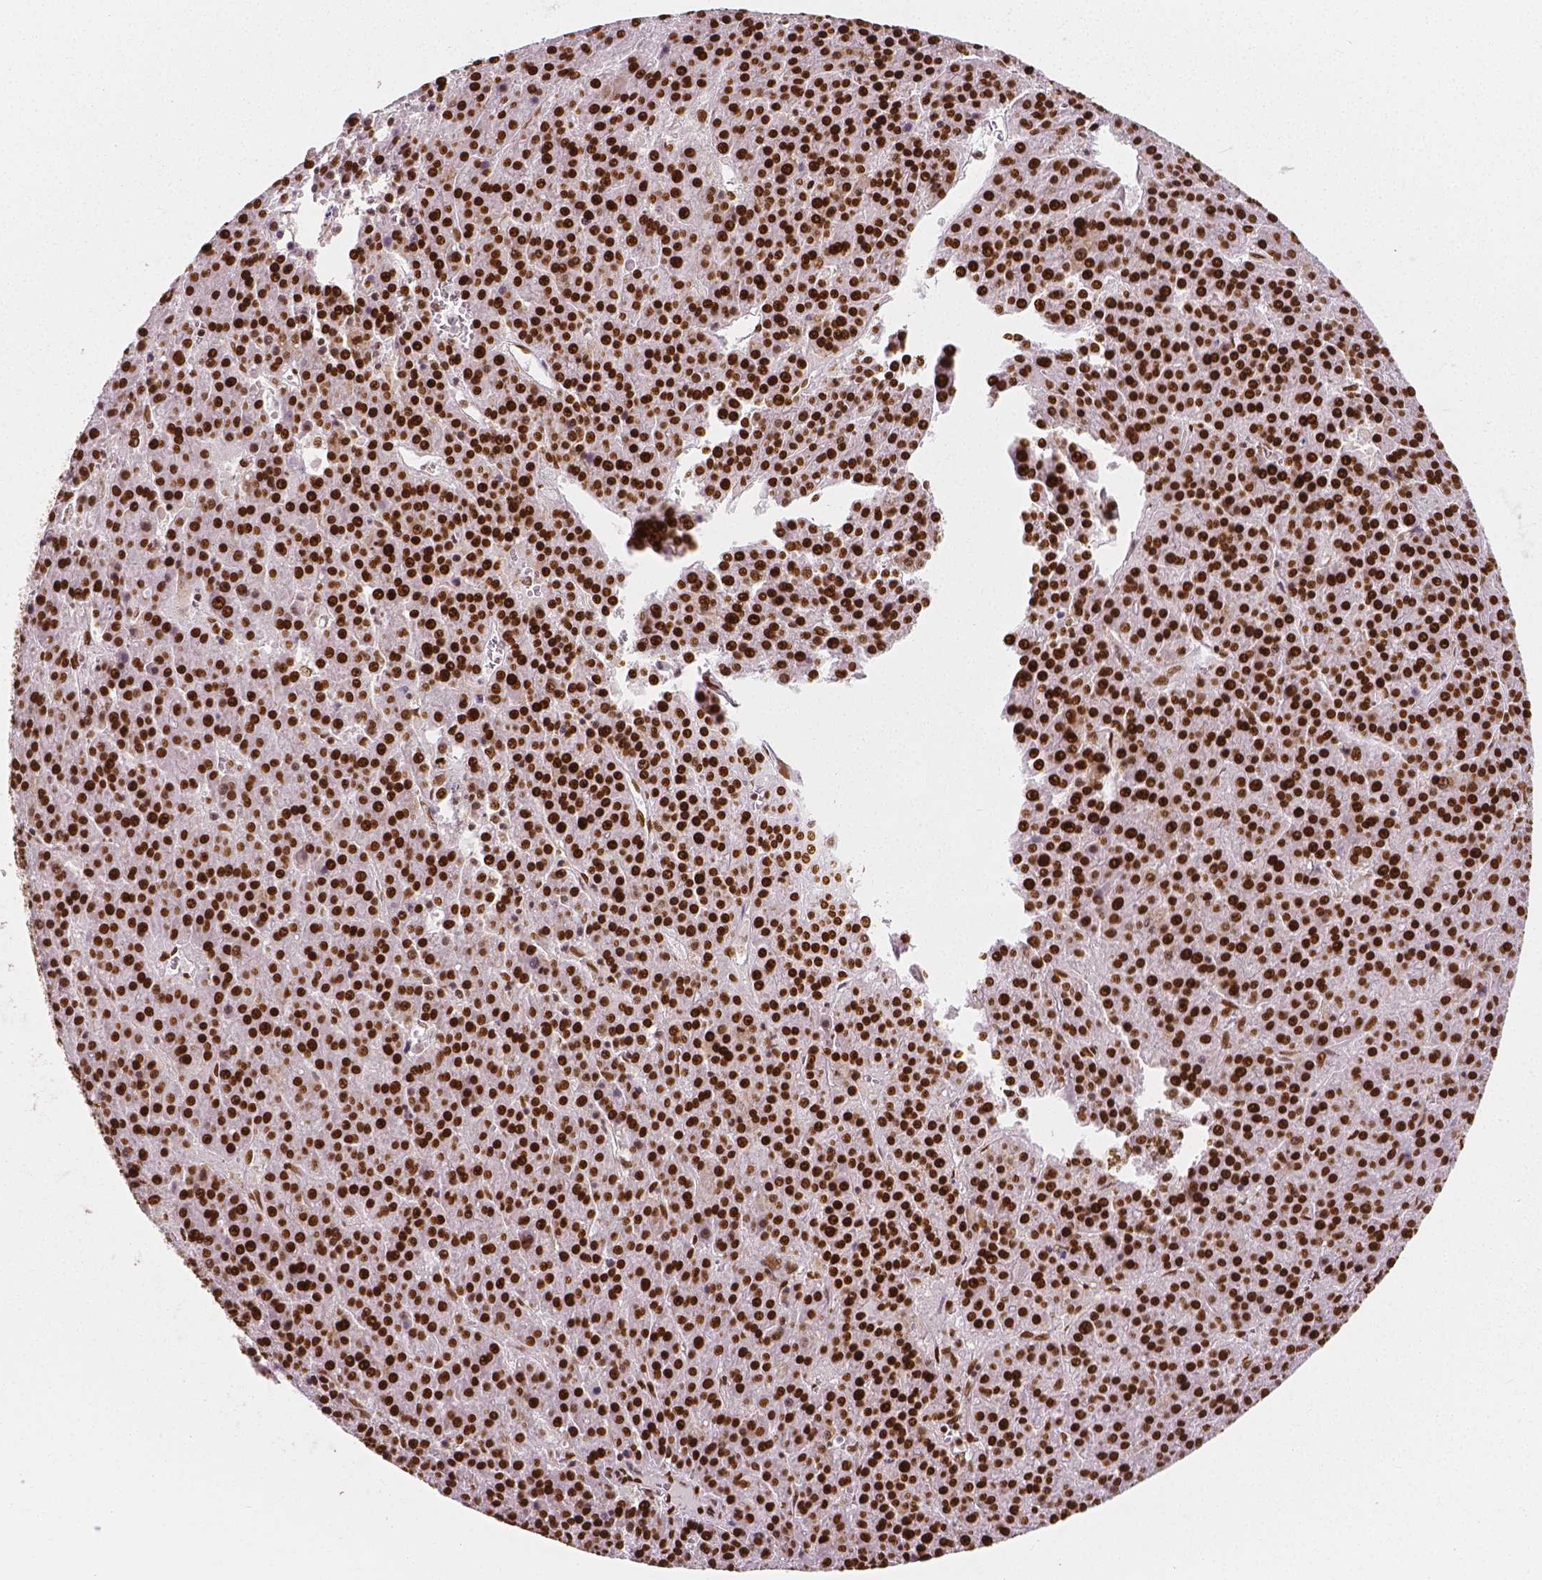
{"staining": {"intensity": "strong", "quantity": ">75%", "location": "nuclear"}, "tissue": "liver cancer", "cell_type": "Tumor cells", "image_type": "cancer", "snomed": [{"axis": "morphology", "description": "Carcinoma, Hepatocellular, NOS"}, {"axis": "topography", "description": "Liver"}], "caption": "Immunohistochemical staining of liver cancer demonstrates high levels of strong nuclear positivity in about >75% of tumor cells.", "gene": "NUCKS1", "patient": {"sex": "female", "age": 58}}